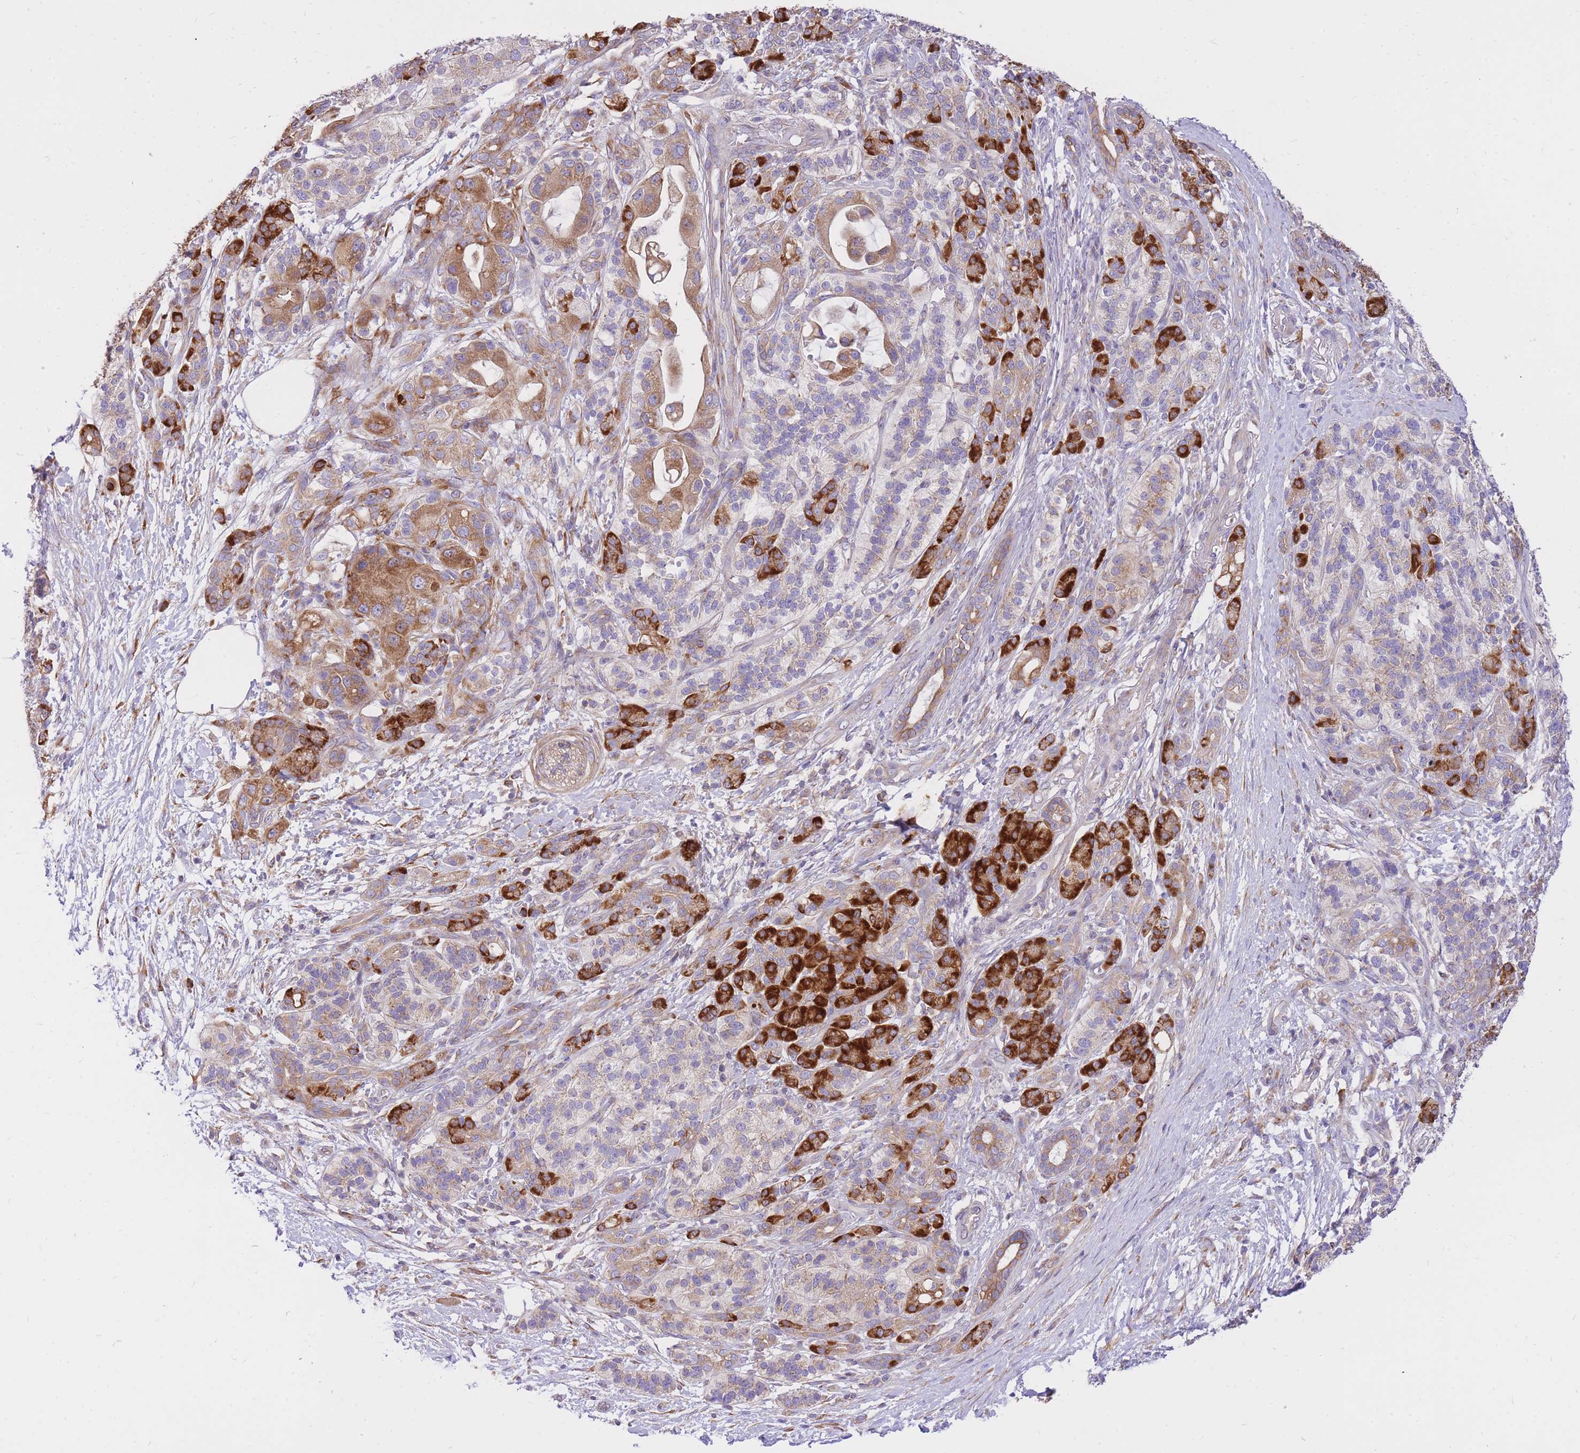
{"staining": {"intensity": "moderate", "quantity": ">75%", "location": "cytoplasmic/membranous"}, "tissue": "pancreatic cancer", "cell_type": "Tumor cells", "image_type": "cancer", "snomed": [{"axis": "morphology", "description": "Adenocarcinoma, NOS"}, {"axis": "topography", "description": "Pancreas"}], "caption": "Immunohistochemistry of human pancreatic cancer displays medium levels of moderate cytoplasmic/membranous positivity in about >75% of tumor cells.", "gene": "GBP7", "patient": {"sex": "male", "age": 57}}